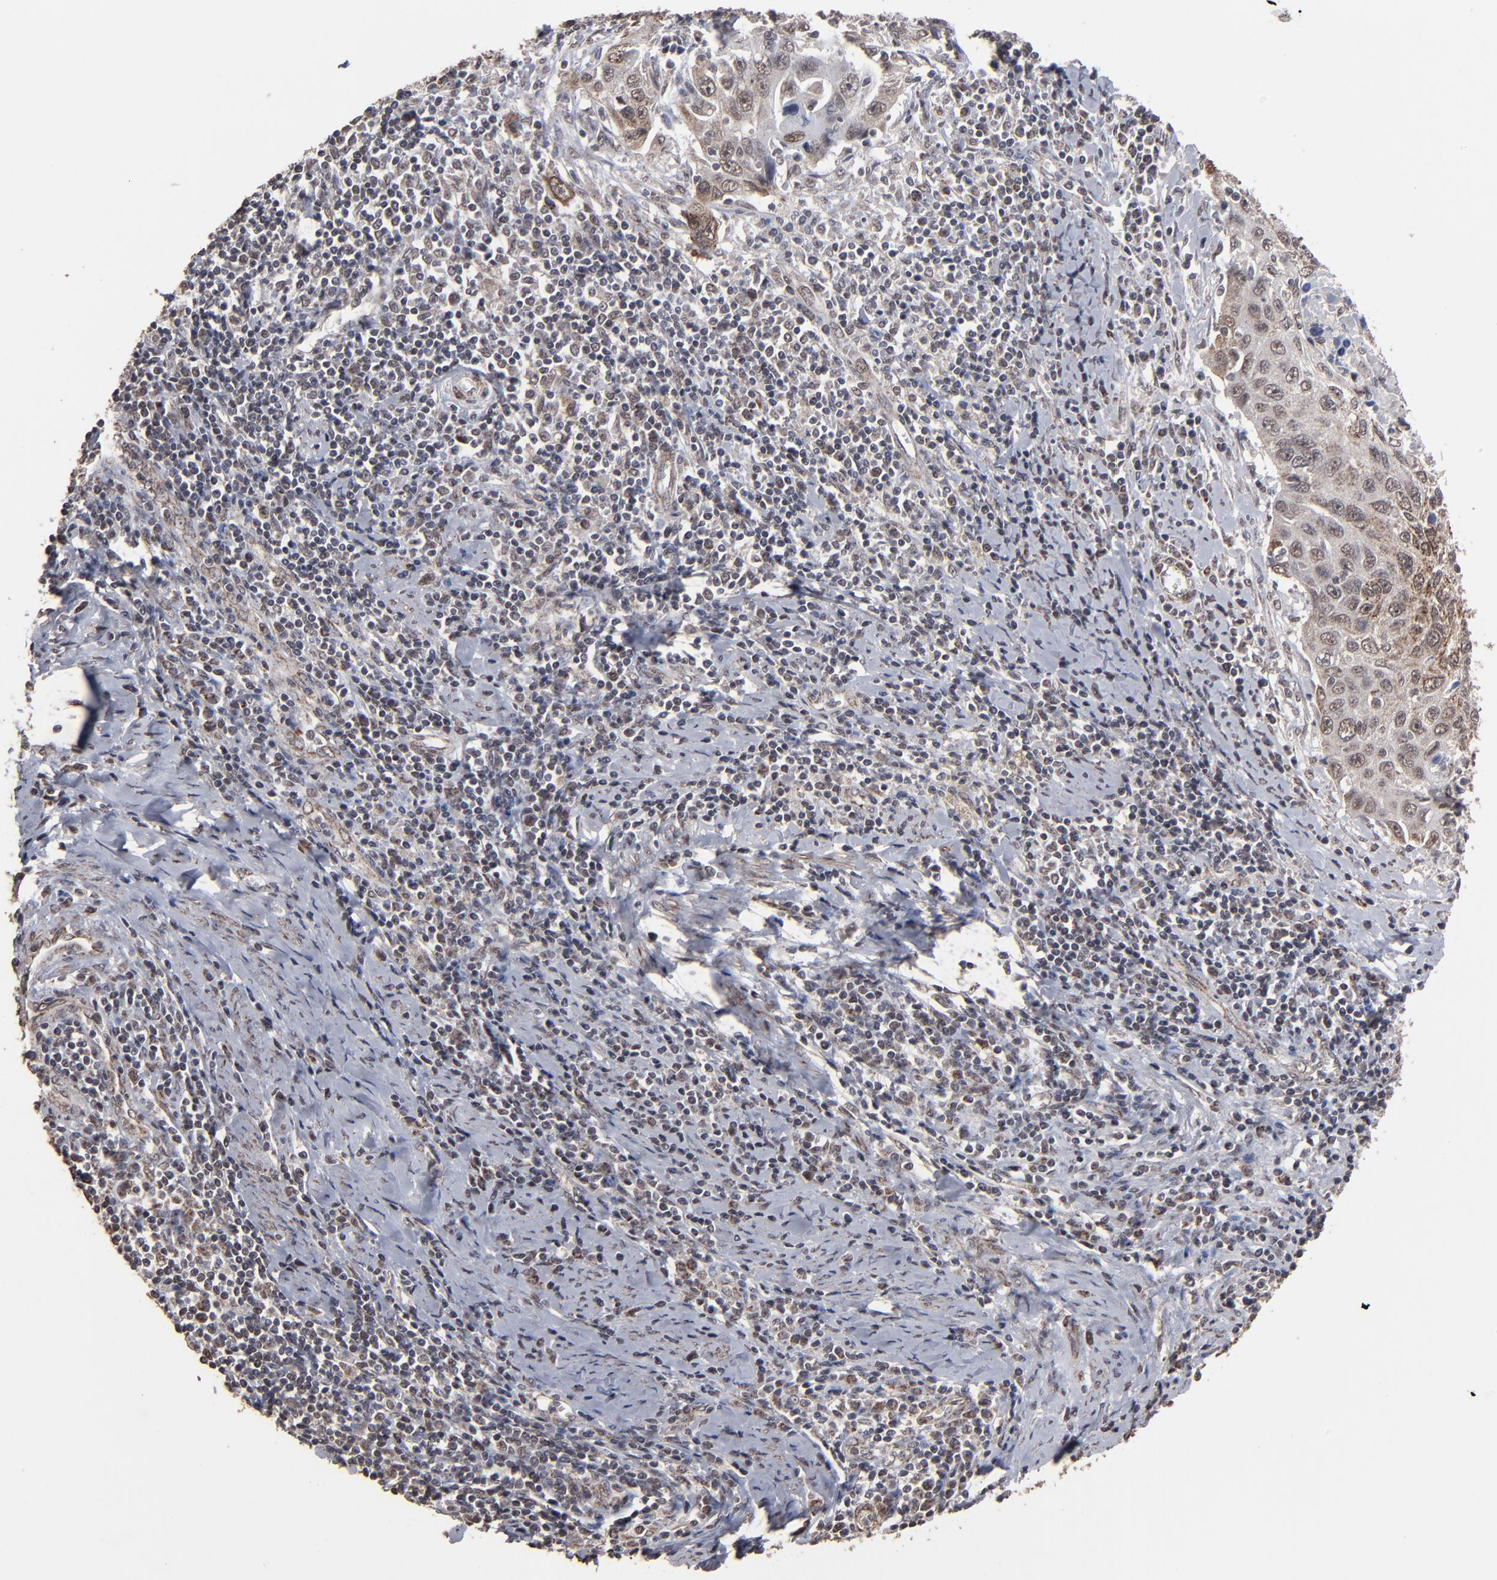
{"staining": {"intensity": "weak", "quantity": "25%-75%", "location": "cytoplasmic/membranous,nuclear"}, "tissue": "cervical cancer", "cell_type": "Tumor cells", "image_type": "cancer", "snomed": [{"axis": "morphology", "description": "Squamous cell carcinoma, NOS"}, {"axis": "topography", "description": "Cervix"}], "caption": "High-power microscopy captured an immunohistochemistry photomicrograph of cervical squamous cell carcinoma, revealing weak cytoplasmic/membranous and nuclear expression in approximately 25%-75% of tumor cells. (DAB IHC with brightfield microscopy, high magnification).", "gene": "BNIP3", "patient": {"sex": "female", "age": 53}}